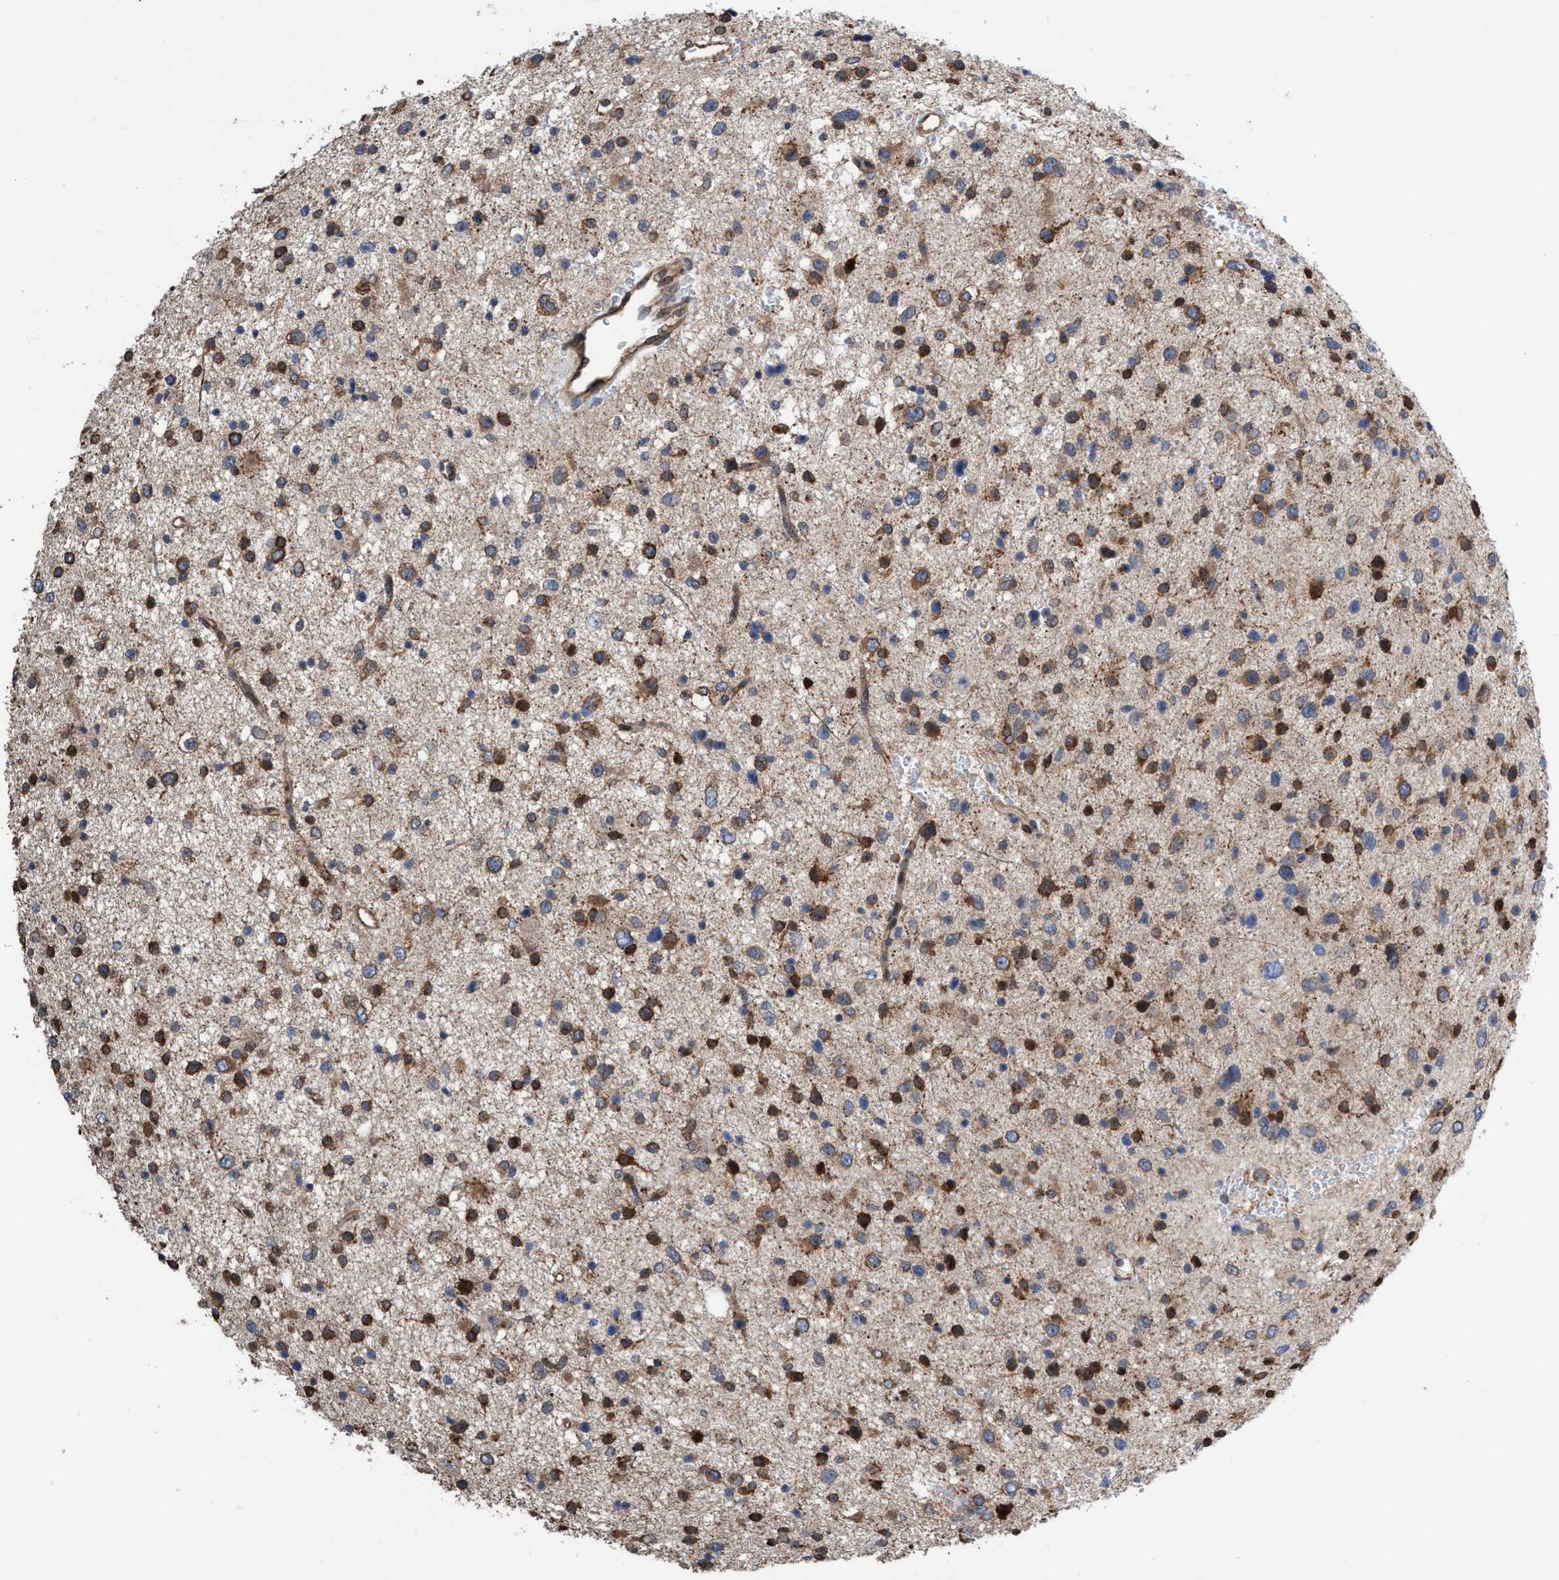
{"staining": {"intensity": "strong", "quantity": ">75%", "location": "cytoplasmic/membranous"}, "tissue": "glioma", "cell_type": "Tumor cells", "image_type": "cancer", "snomed": [{"axis": "morphology", "description": "Glioma, malignant, Low grade"}, {"axis": "topography", "description": "Brain"}], "caption": "This is a histology image of immunohistochemistry staining of malignant glioma (low-grade), which shows strong staining in the cytoplasmic/membranous of tumor cells.", "gene": "METAP2", "patient": {"sex": "female", "age": 37}}